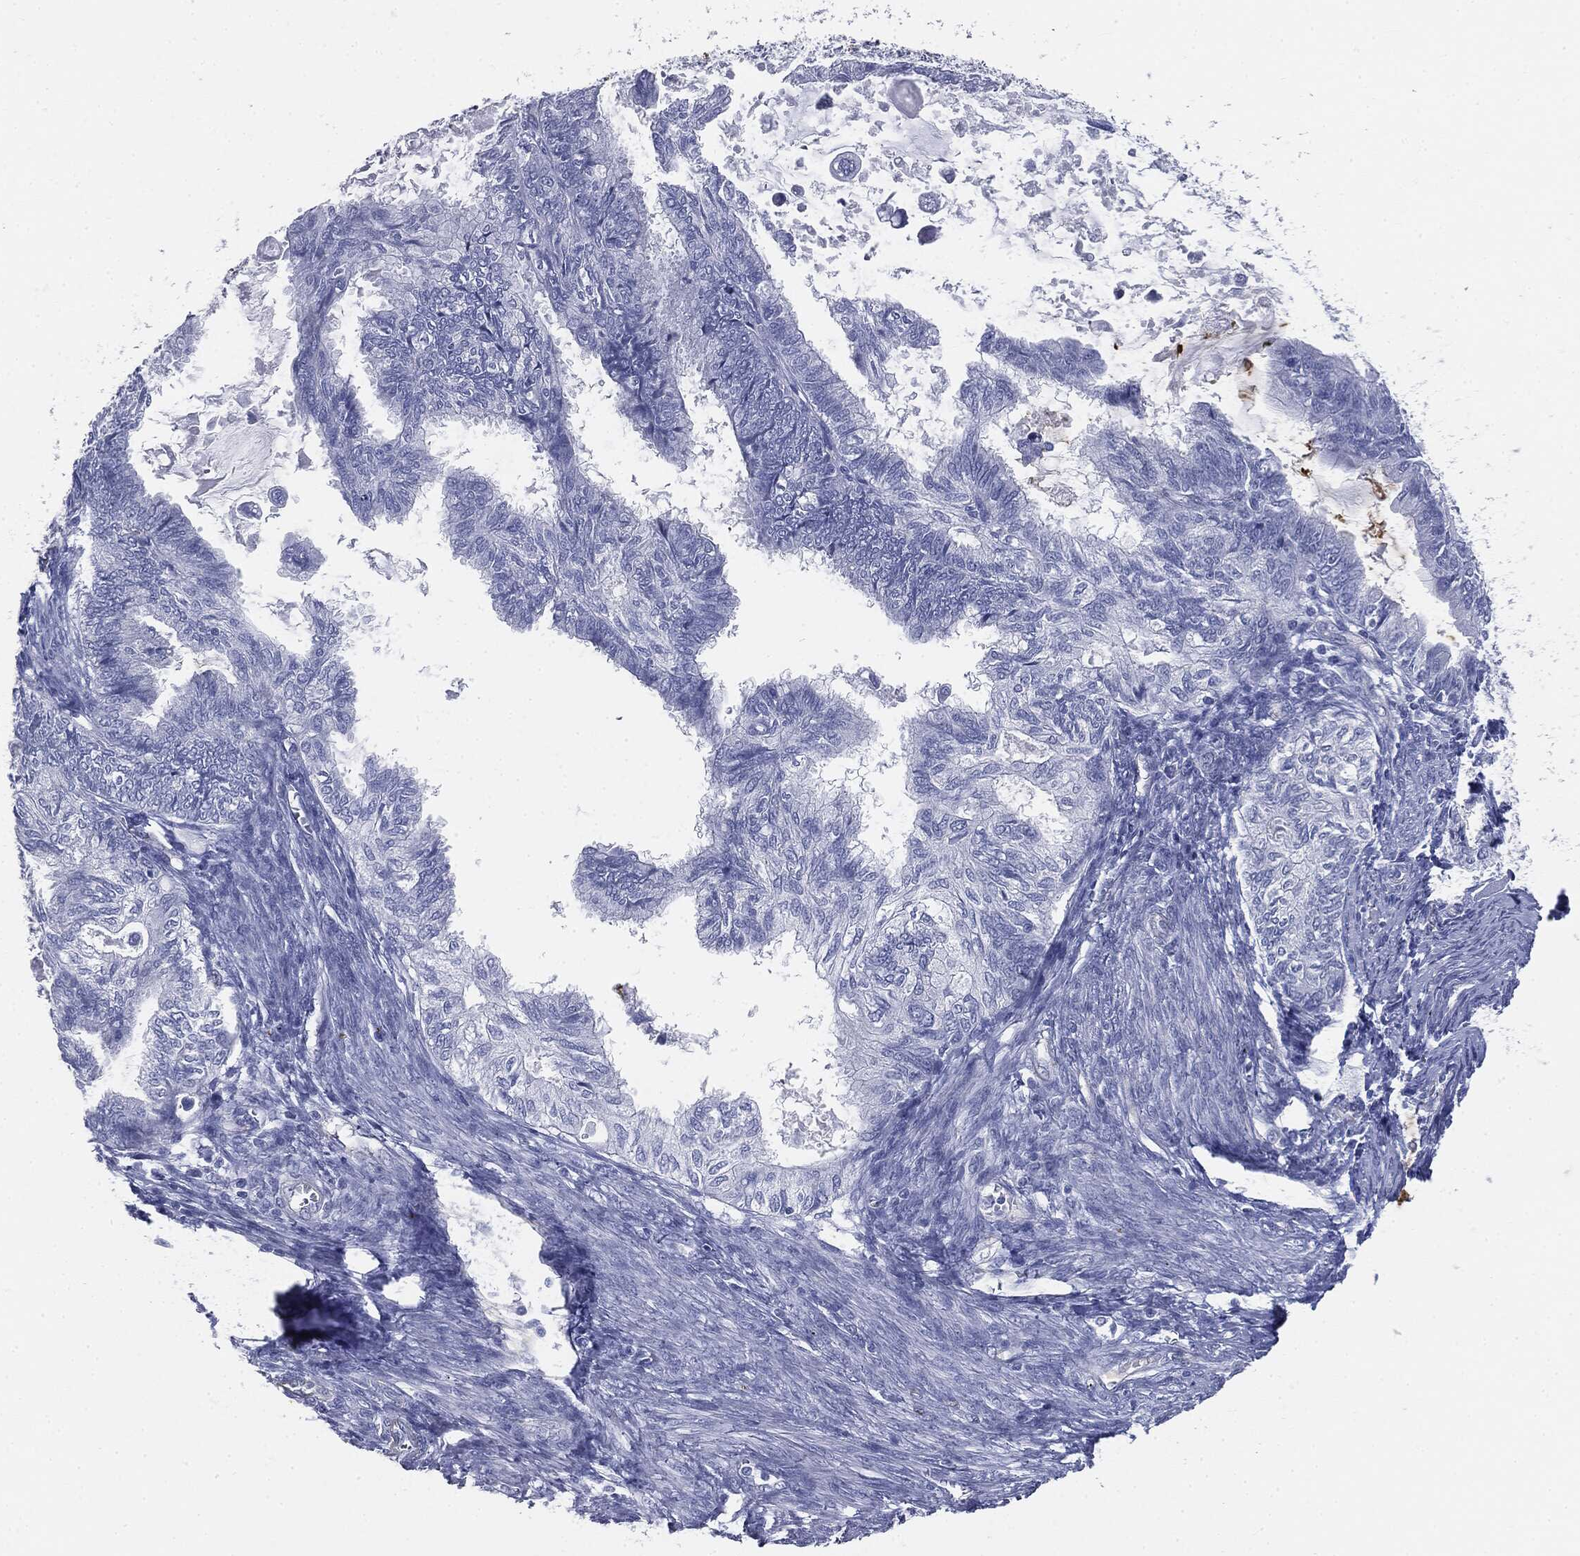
{"staining": {"intensity": "negative", "quantity": "none", "location": "none"}, "tissue": "endometrial cancer", "cell_type": "Tumor cells", "image_type": "cancer", "snomed": [{"axis": "morphology", "description": "Adenocarcinoma, NOS"}, {"axis": "topography", "description": "Endometrium"}], "caption": "An image of adenocarcinoma (endometrial) stained for a protein exhibits no brown staining in tumor cells. (DAB immunohistochemistry, high magnification).", "gene": "MUC5AC", "patient": {"sex": "female", "age": 86}}